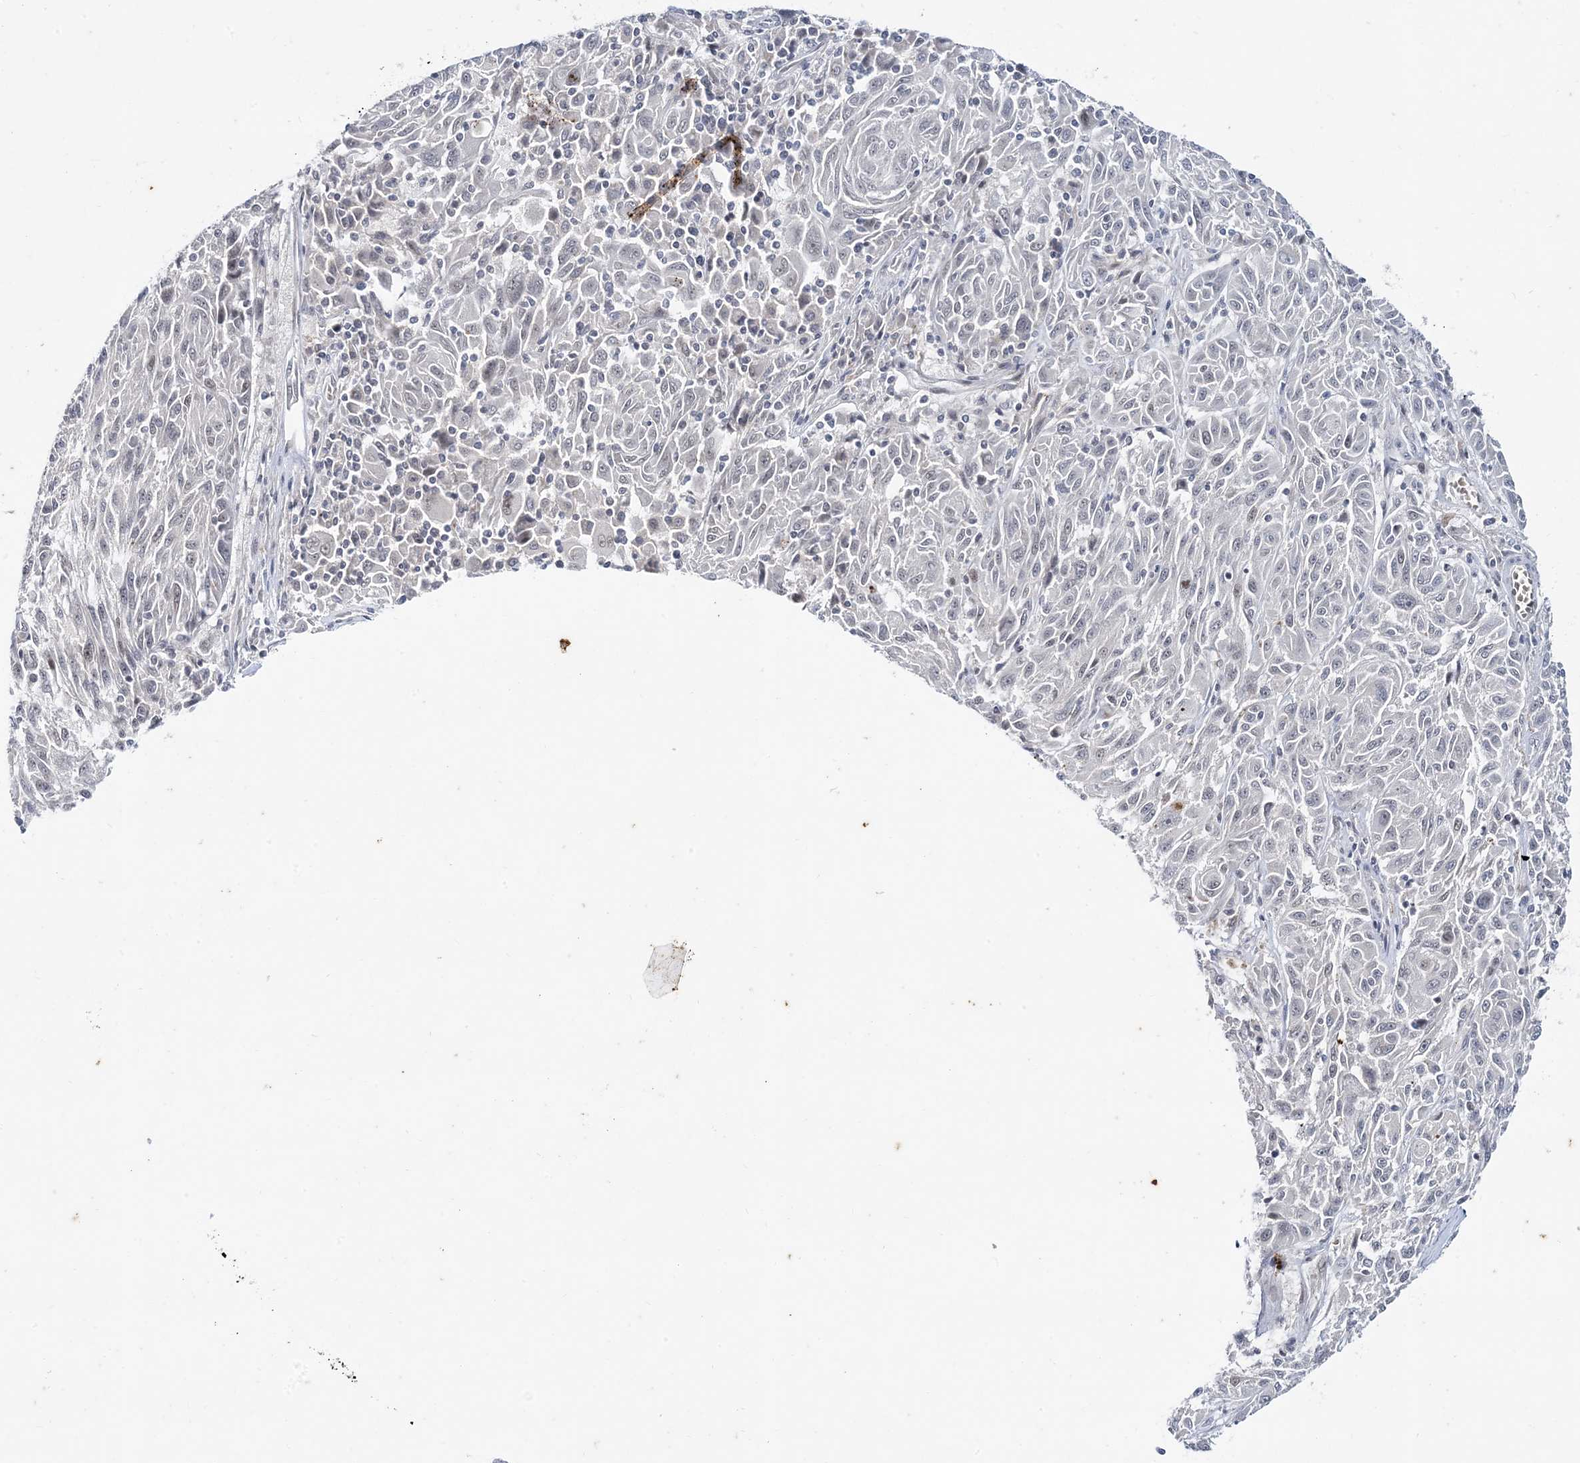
{"staining": {"intensity": "negative", "quantity": "none", "location": "none"}, "tissue": "melanoma", "cell_type": "Tumor cells", "image_type": "cancer", "snomed": [{"axis": "morphology", "description": "Malignant melanoma, NOS"}, {"axis": "topography", "description": "Skin"}], "caption": "High magnification brightfield microscopy of malignant melanoma stained with DAB (brown) and counterstained with hematoxylin (blue): tumor cells show no significant expression. (Stains: DAB immunohistochemistry (IHC) with hematoxylin counter stain, Microscopy: brightfield microscopy at high magnification).", "gene": "LEXM", "patient": {"sex": "male", "age": 53}}